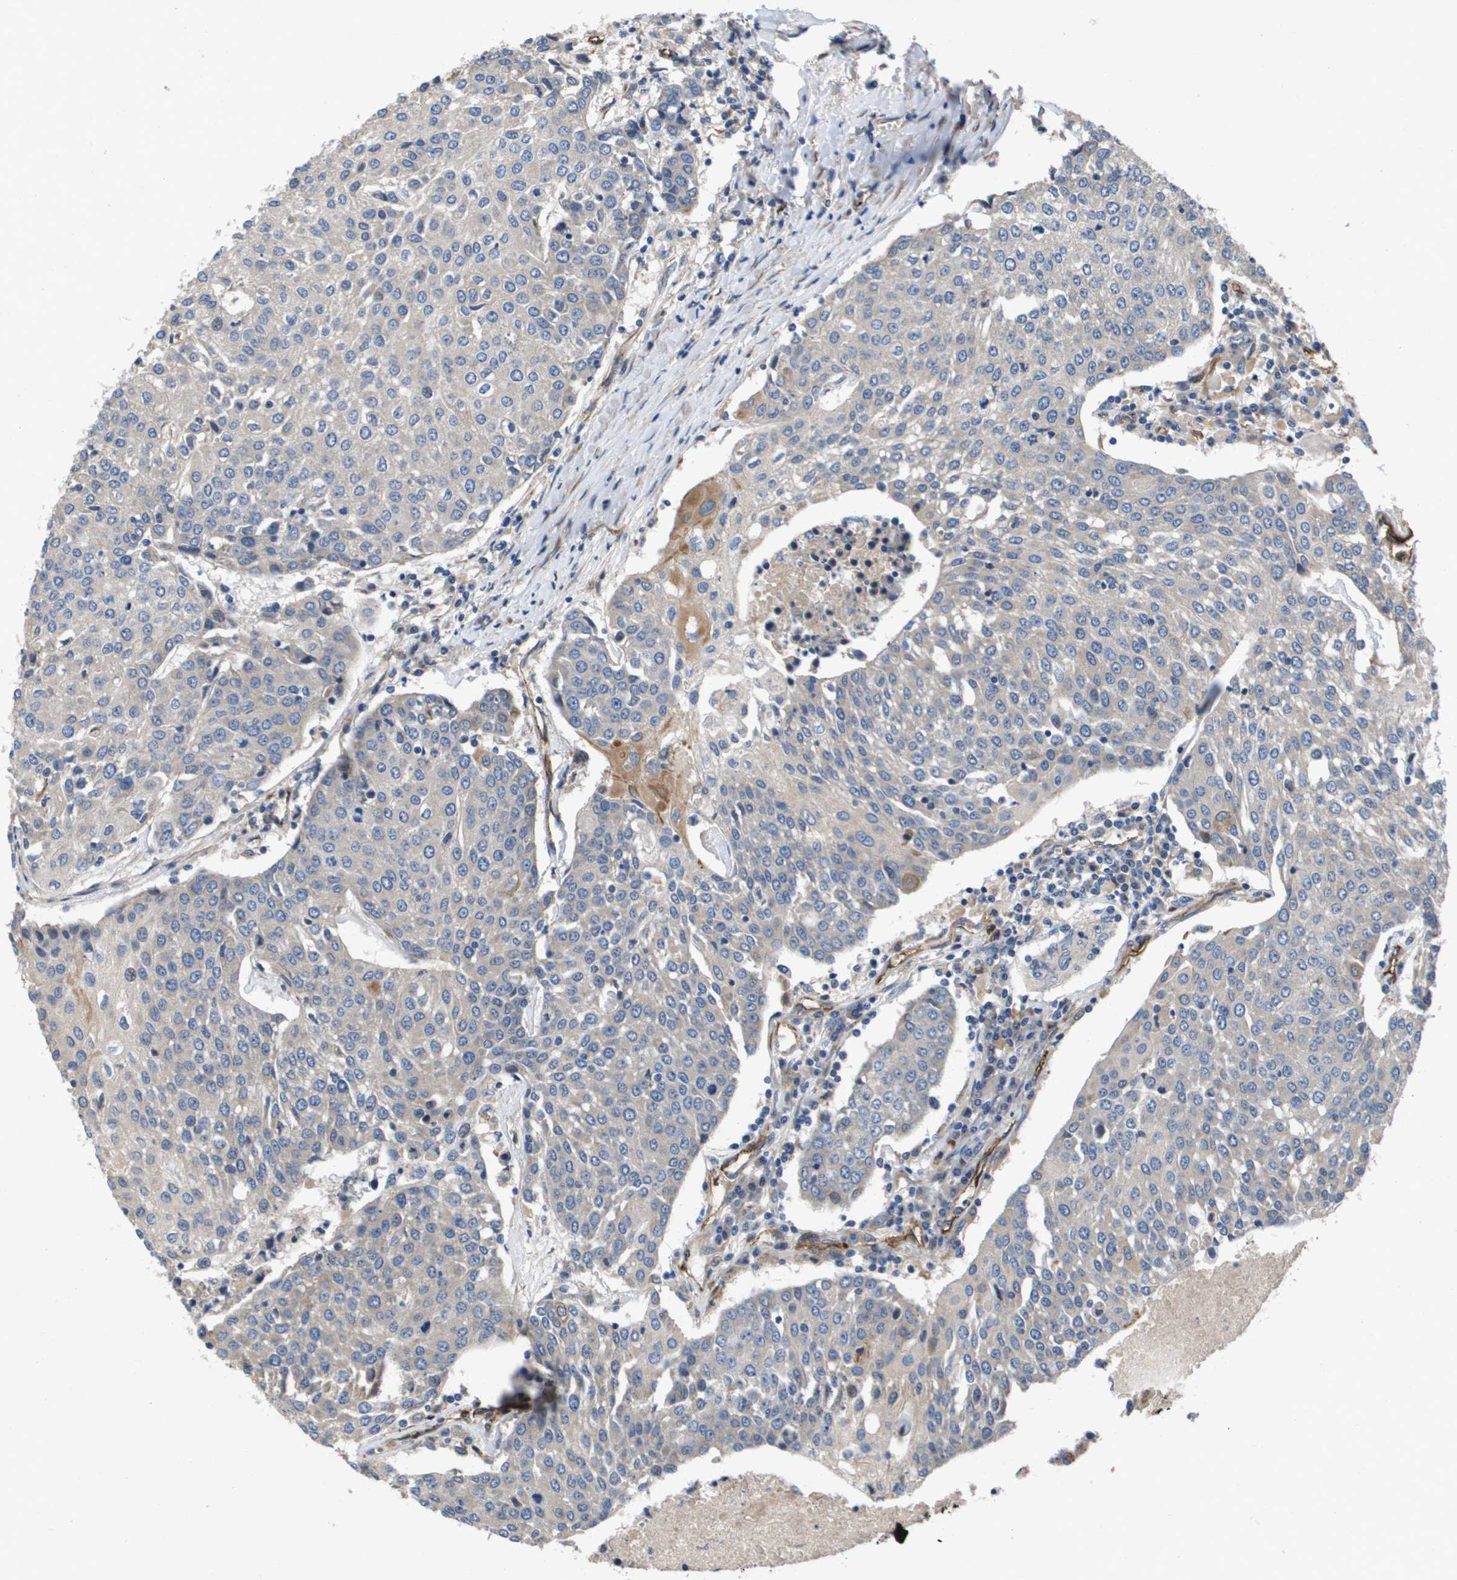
{"staining": {"intensity": "negative", "quantity": "none", "location": "none"}, "tissue": "urothelial cancer", "cell_type": "Tumor cells", "image_type": "cancer", "snomed": [{"axis": "morphology", "description": "Urothelial carcinoma, High grade"}, {"axis": "topography", "description": "Urinary bladder"}], "caption": "DAB (3,3'-diaminobenzidine) immunohistochemical staining of urothelial cancer reveals no significant staining in tumor cells. (DAB IHC, high magnification).", "gene": "ENTPD2", "patient": {"sex": "female", "age": 85}}